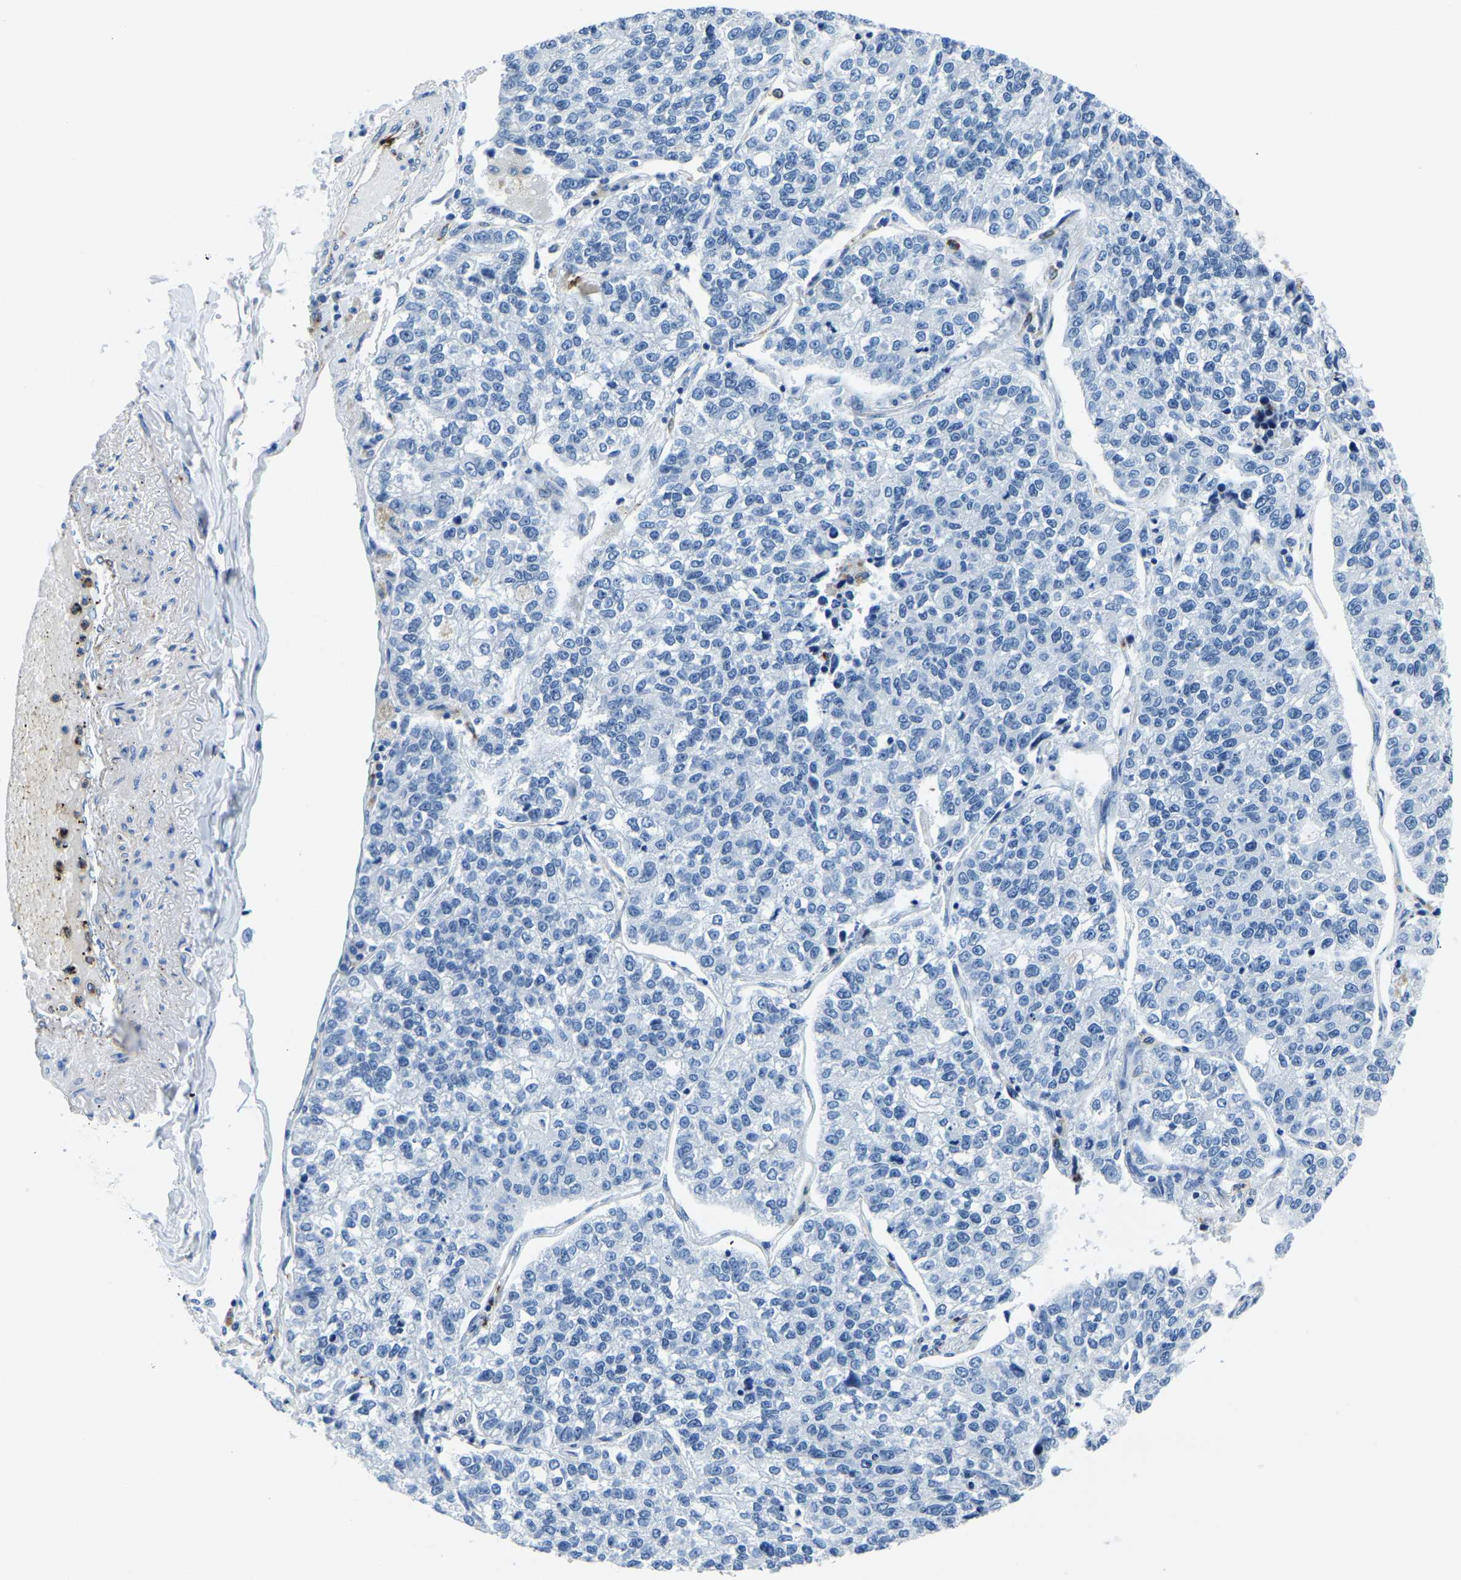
{"staining": {"intensity": "negative", "quantity": "none", "location": "none"}, "tissue": "lung cancer", "cell_type": "Tumor cells", "image_type": "cancer", "snomed": [{"axis": "morphology", "description": "Adenocarcinoma, NOS"}, {"axis": "topography", "description": "Lung"}], "caption": "Tumor cells show no significant protein staining in lung cancer.", "gene": "MS4A3", "patient": {"sex": "male", "age": 49}}